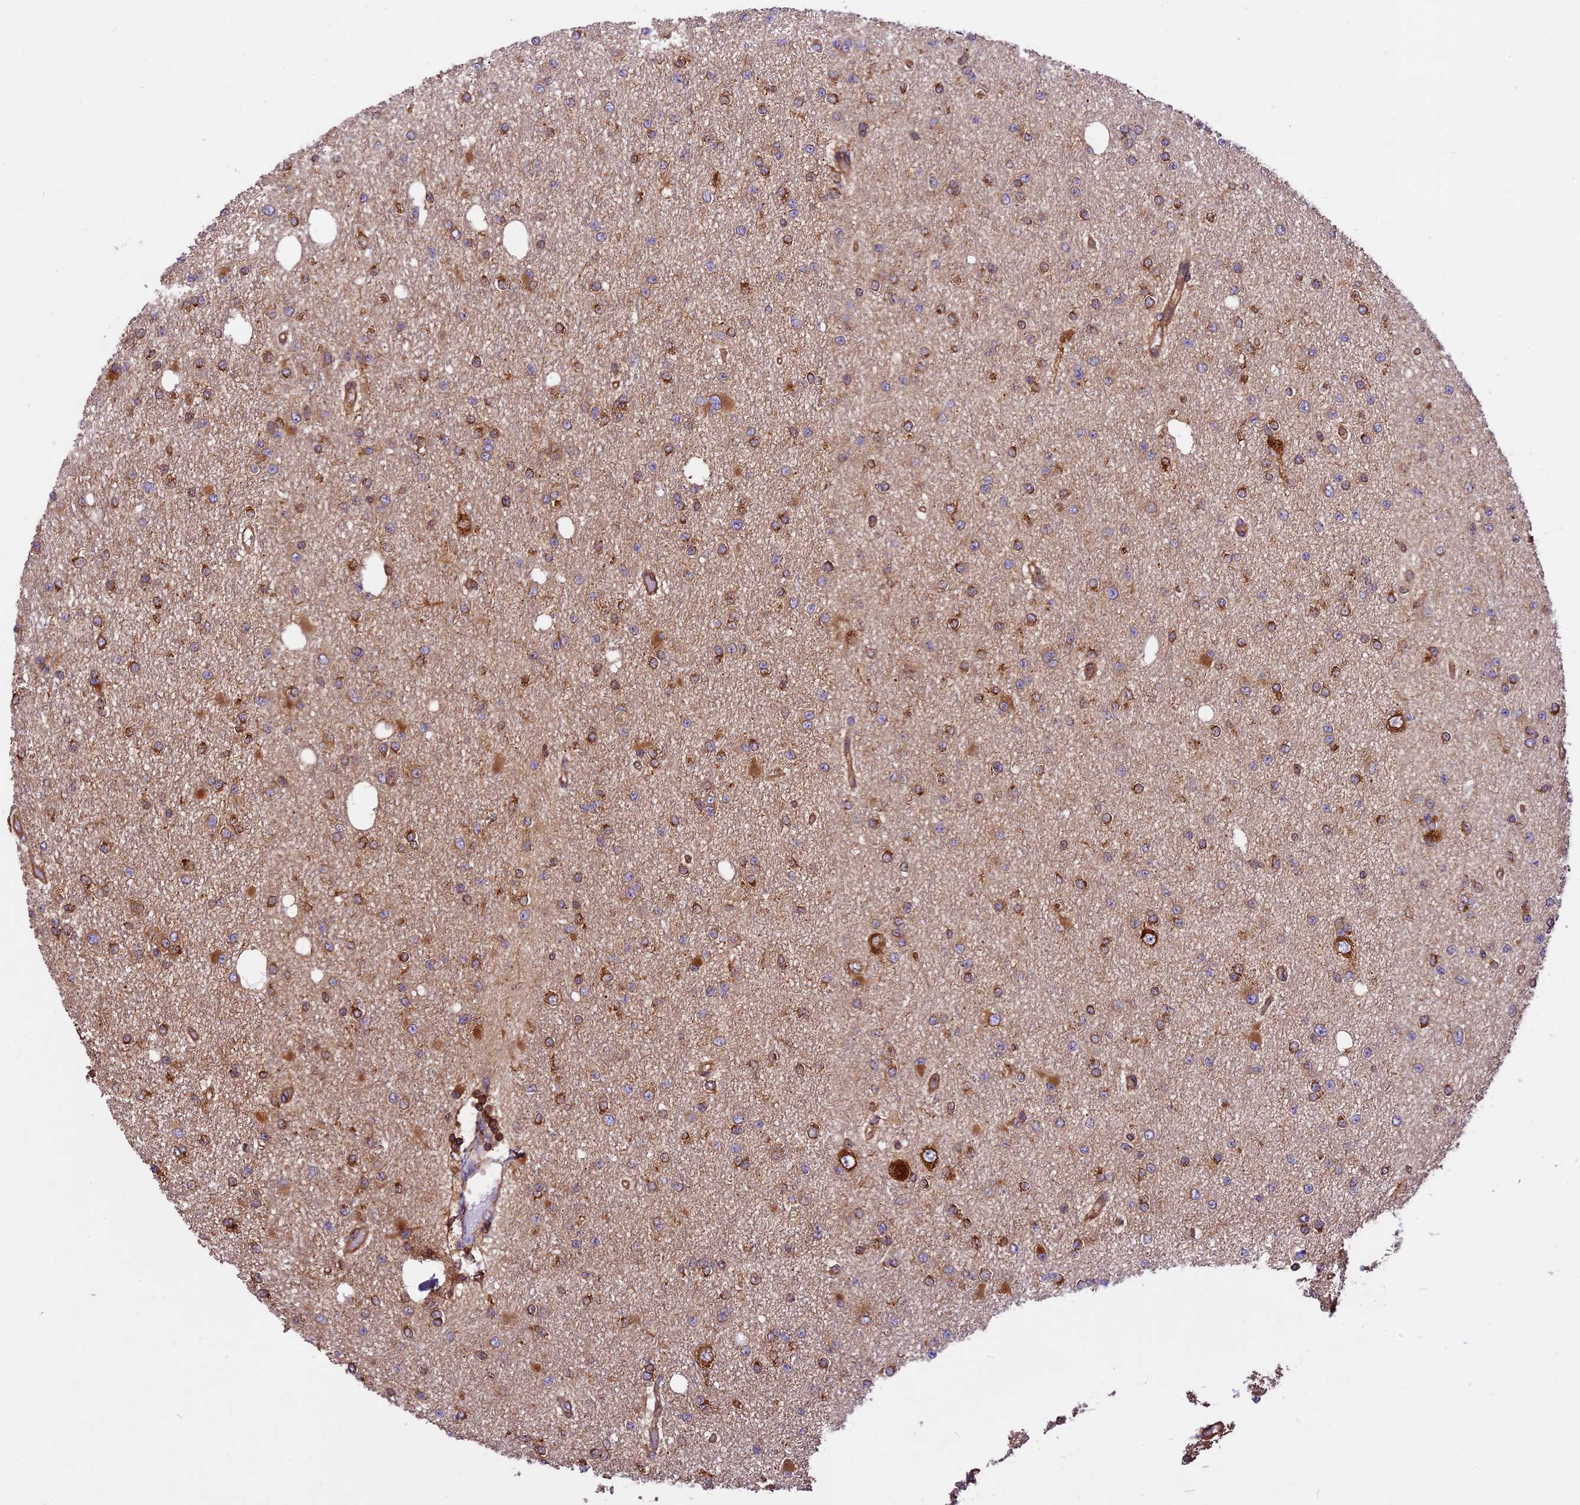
{"staining": {"intensity": "moderate", "quantity": "25%-75%", "location": "cytoplasmic/membranous"}, "tissue": "glioma", "cell_type": "Tumor cells", "image_type": "cancer", "snomed": [{"axis": "morphology", "description": "Glioma, malignant, Low grade"}, {"axis": "topography", "description": "Brain"}], "caption": "Moderate cytoplasmic/membranous positivity is identified in about 25%-75% of tumor cells in glioma. (IHC, brightfield microscopy, high magnification).", "gene": "KARS1", "patient": {"sex": "female", "age": 22}}